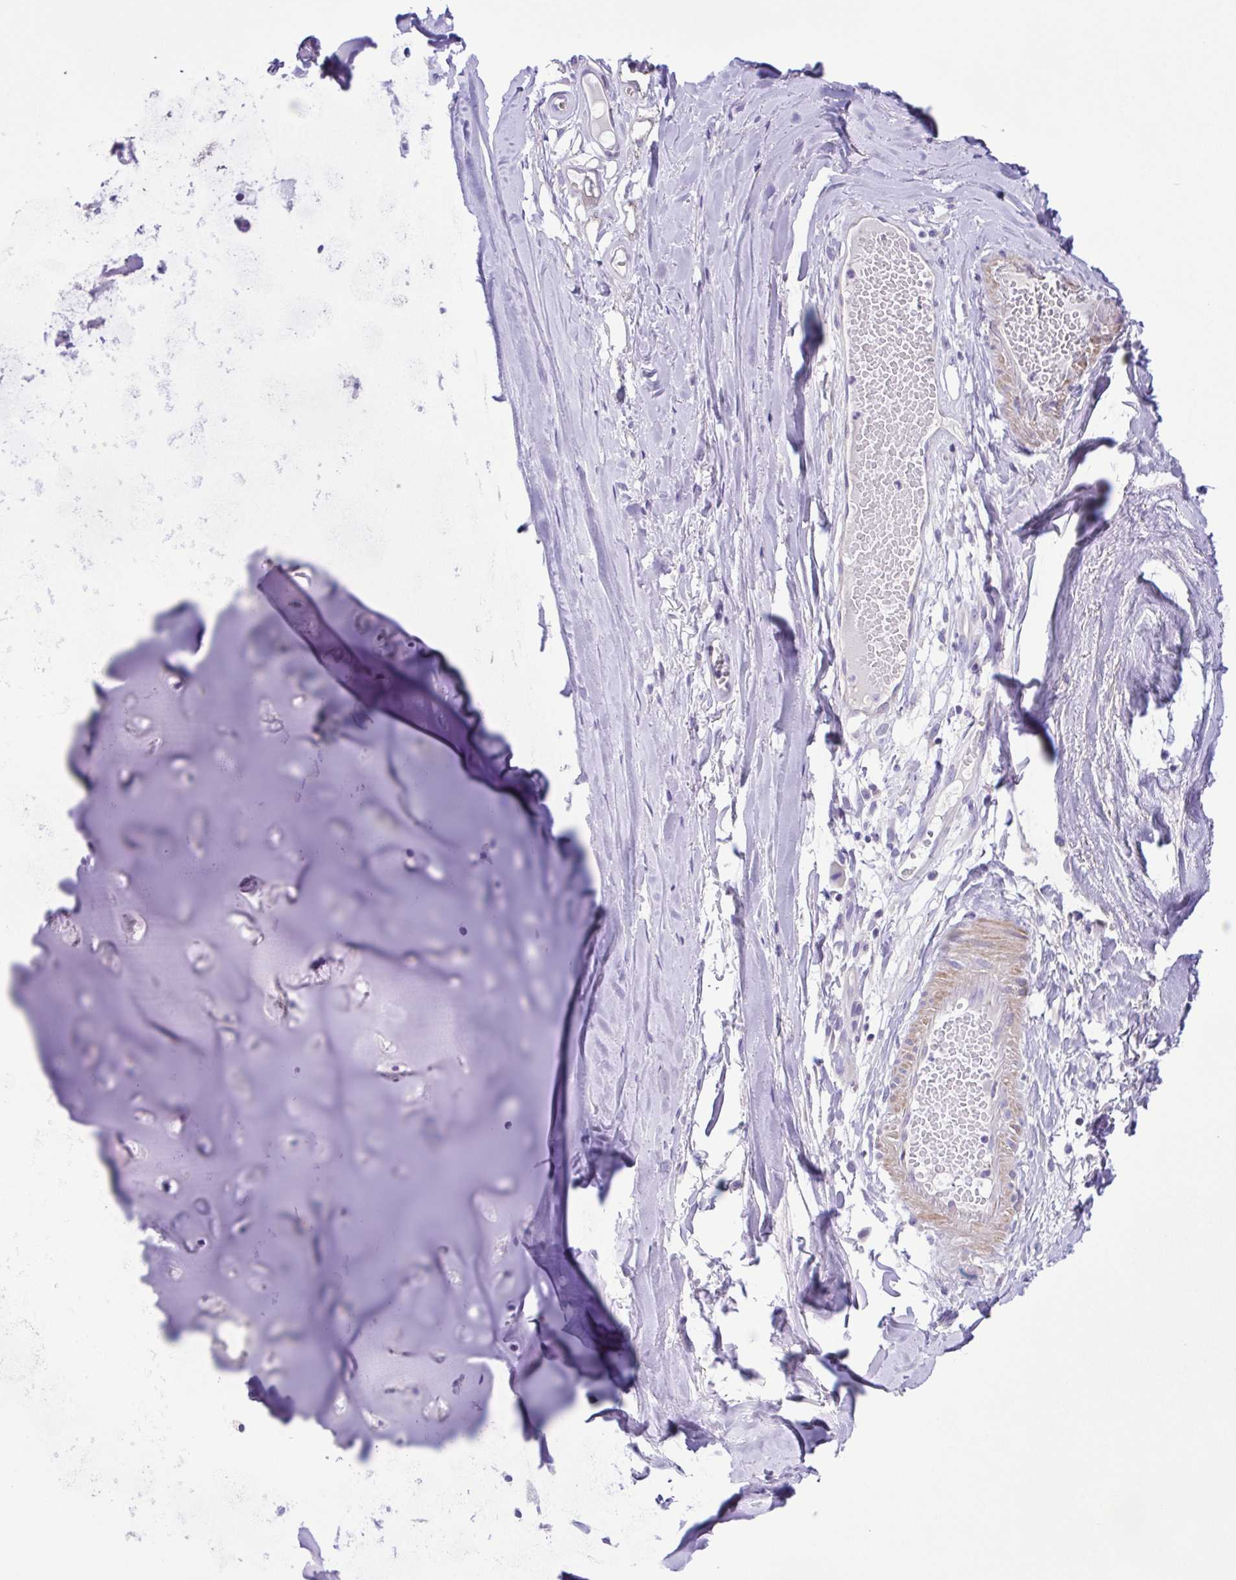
{"staining": {"intensity": "negative", "quantity": "none", "location": "none"}, "tissue": "adipose tissue", "cell_type": "Adipocytes", "image_type": "normal", "snomed": [{"axis": "morphology", "description": "Normal tissue, NOS"}, {"axis": "topography", "description": "Cartilage tissue"}, {"axis": "topography", "description": "Nasopharynx"}, {"axis": "topography", "description": "Thyroid gland"}], "caption": "An immunohistochemistry photomicrograph of normal adipose tissue is shown. There is no staining in adipocytes of adipose tissue. (DAB (3,3'-diaminobenzidine) immunohistochemistry (IHC) with hematoxylin counter stain).", "gene": "ISM2", "patient": {"sex": "male", "age": 63}}